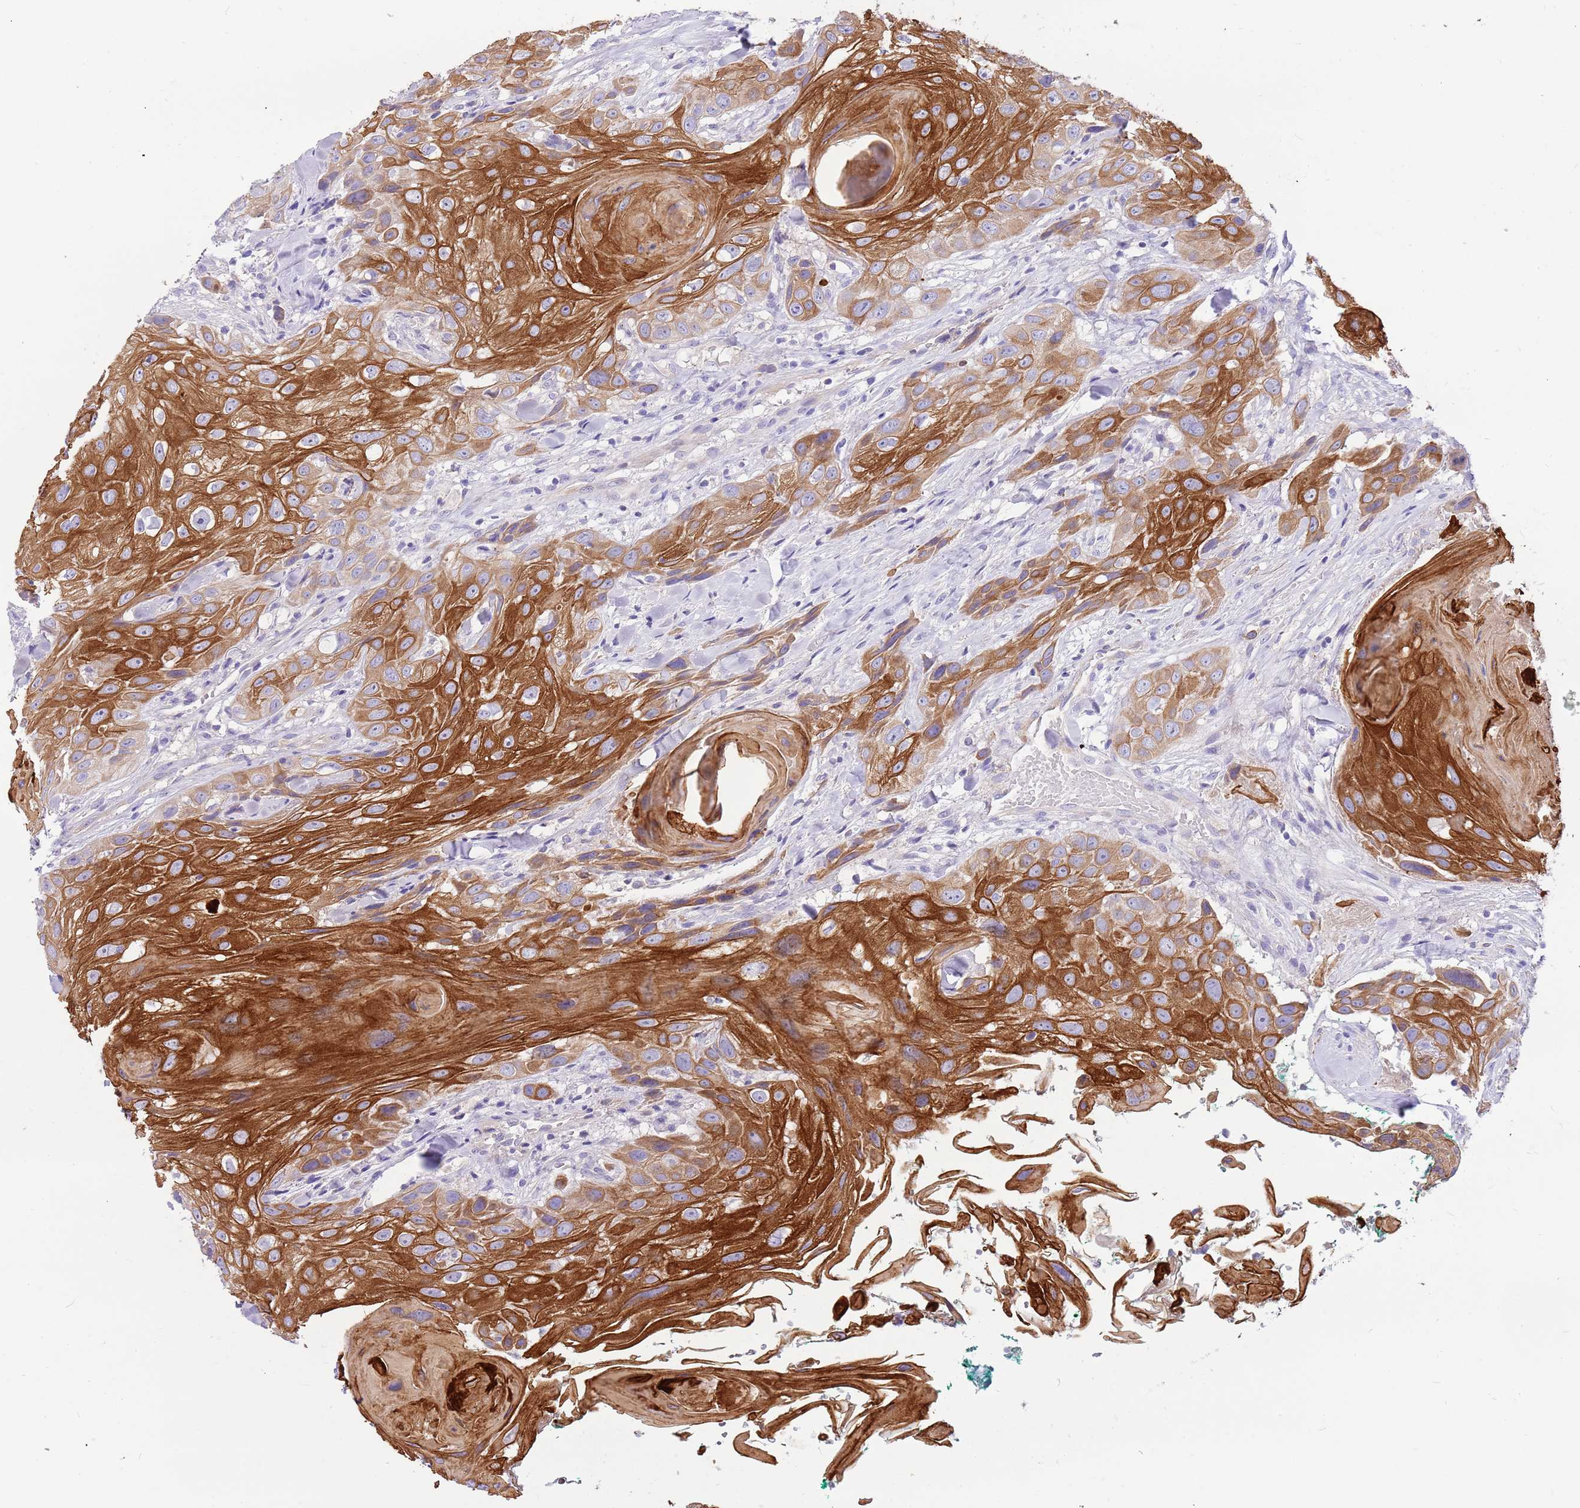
{"staining": {"intensity": "strong", "quantity": ">75%", "location": "cytoplasmic/membranous"}, "tissue": "head and neck cancer", "cell_type": "Tumor cells", "image_type": "cancer", "snomed": [{"axis": "morphology", "description": "Squamous cell carcinoma, NOS"}, {"axis": "topography", "description": "Head-Neck"}], "caption": "A histopathology image of head and neck cancer (squamous cell carcinoma) stained for a protein exhibits strong cytoplasmic/membranous brown staining in tumor cells.", "gene": "SERINC3", "patient": {"sex": "male", "age": 81}}